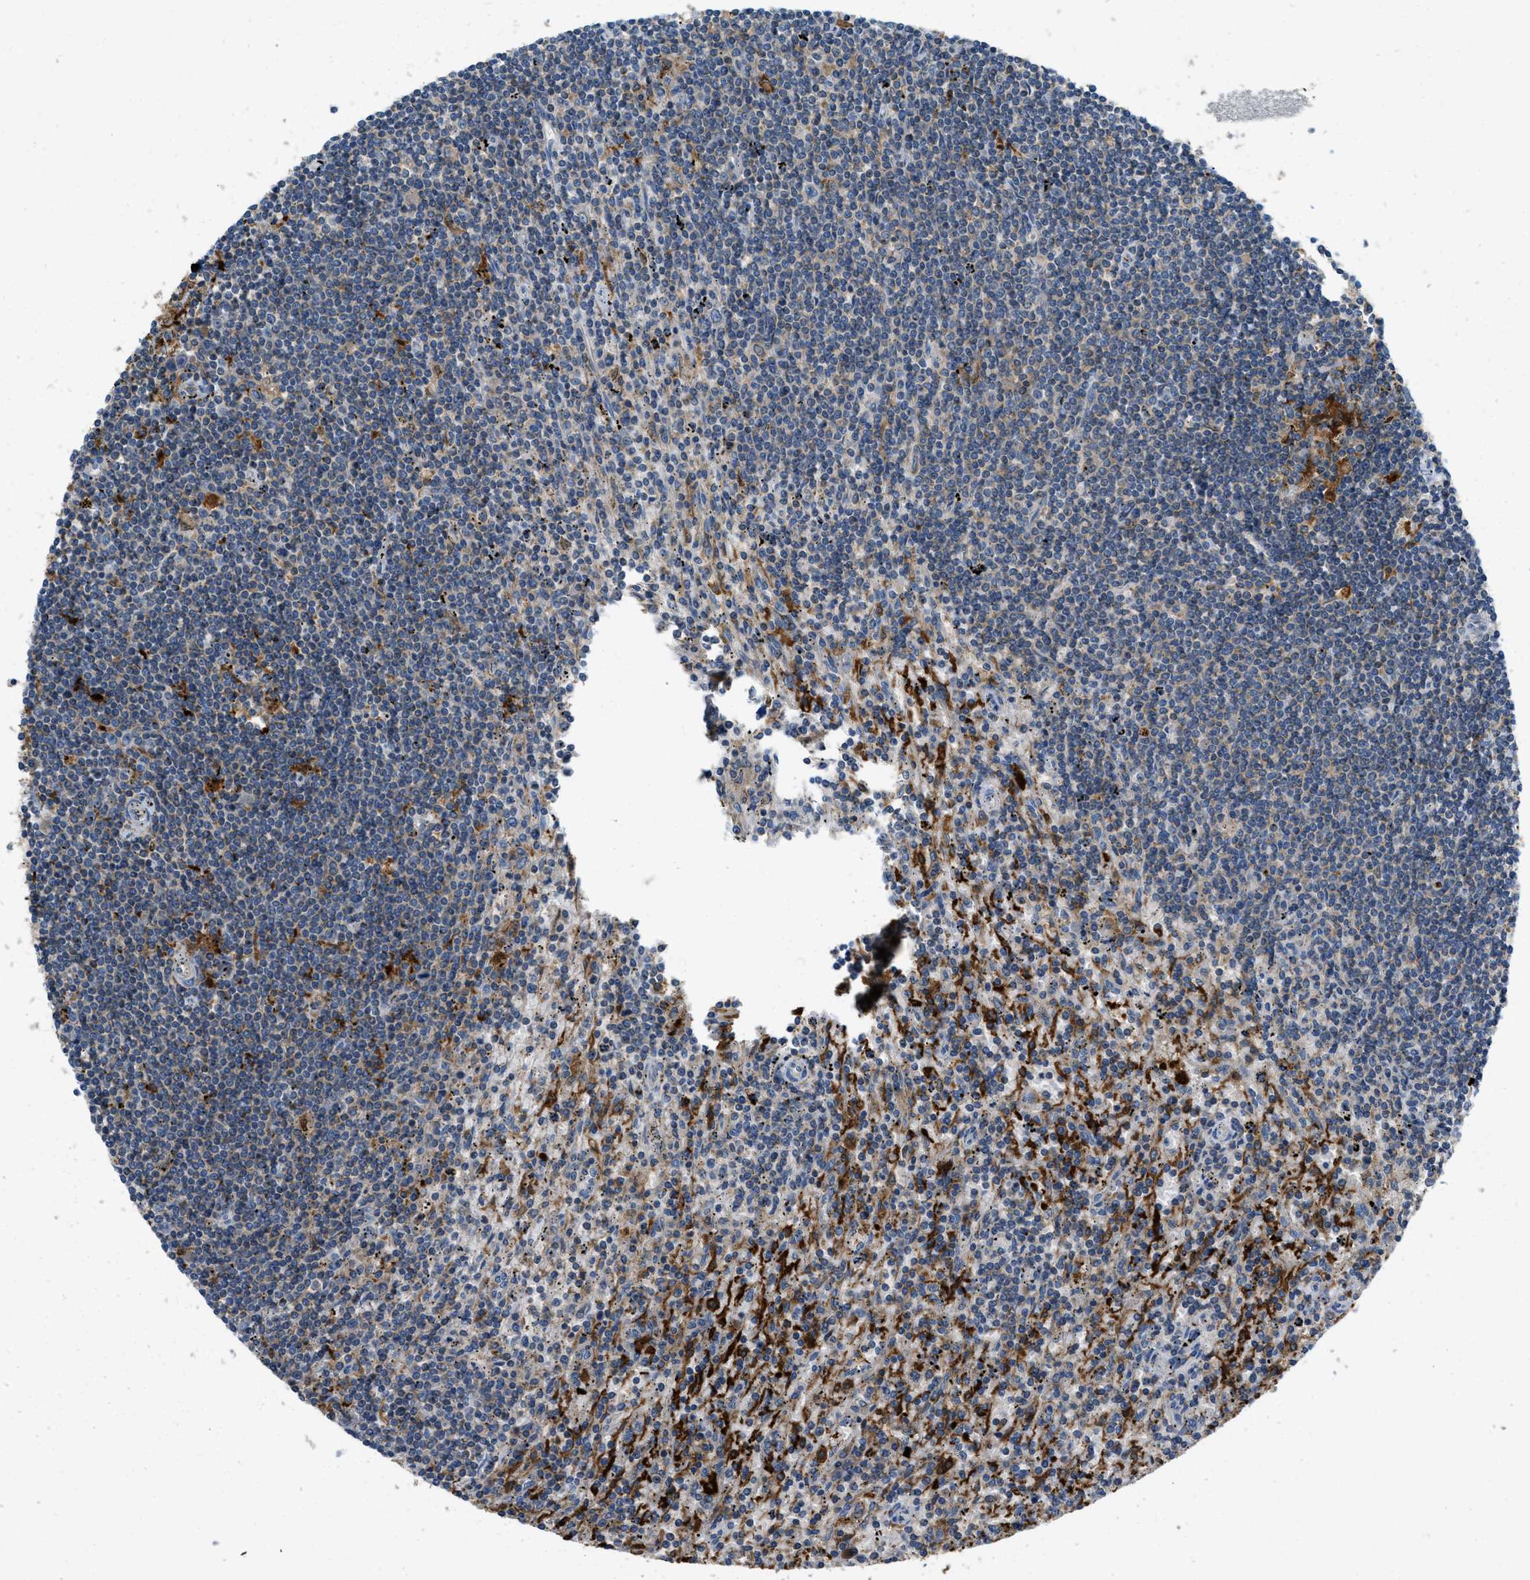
{"staining": {"intensity": "moderate", "quantity": "<25%", "location": "cytoplasmic/membranous"}, "tissue": "lymphoma", "cell_type": "Tumor cells", "image_type": "cancer", "snomed": [{"axis": "morphology", "description": "Malignant lymphoma, non-Hodgkin's type, Low grade"}, {"axis": "topography", "description": "Spleen"}], "caption": "Lymphoma stained with a brown dye reveals moderate cytoplasmic/membranous positive expression in approximately <25% of tumor cells.", "gene": "RFFL", "patient": {"sex": "male", "age": 76}}